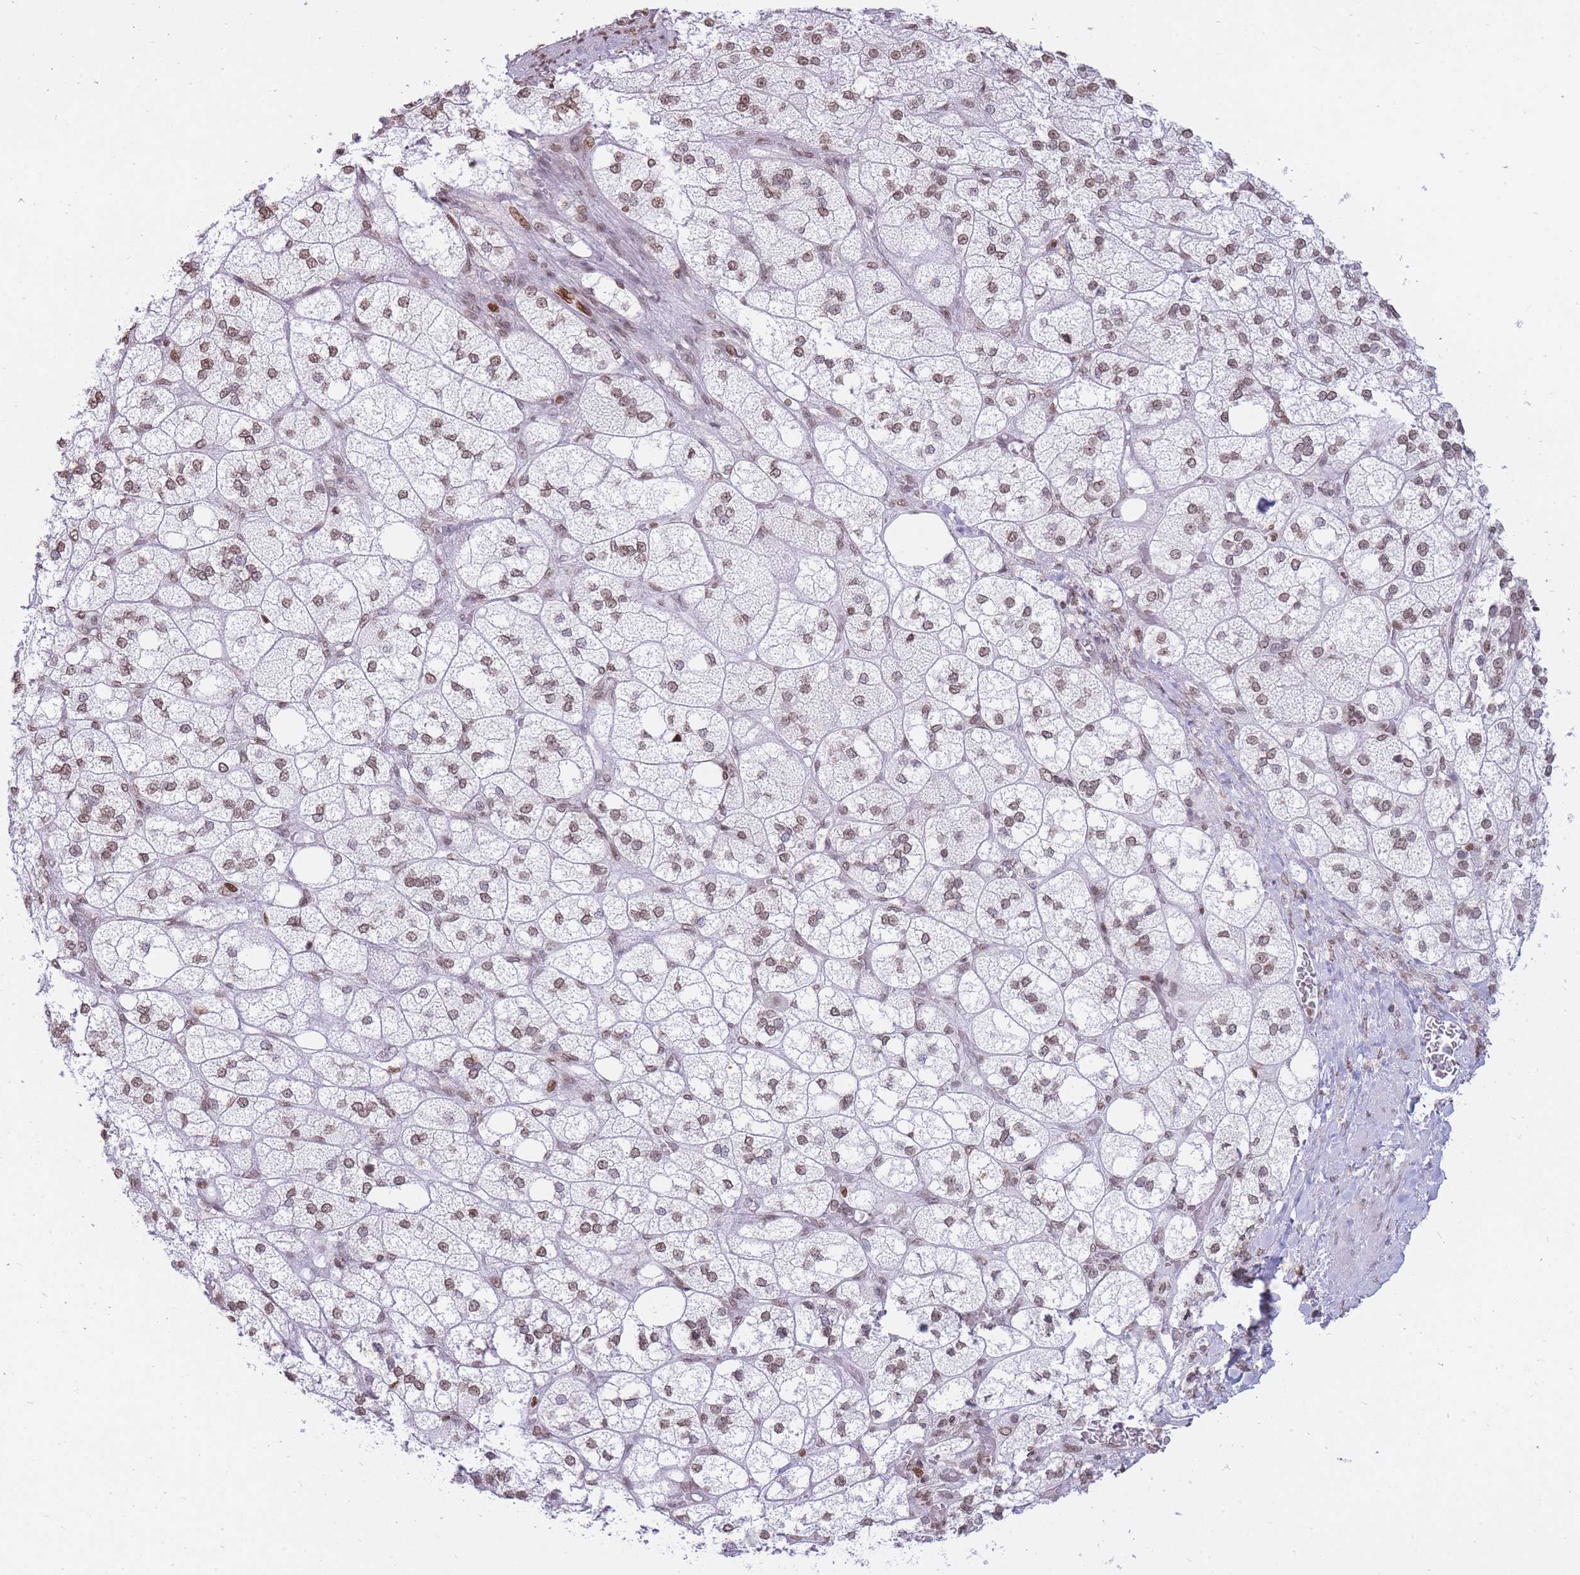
{"staining": {"intensity": "moderate", "quantity": ">75%", "location": "nuclear"}, "tissue": "adrenal gland", "cell_type": "Glandular cells", "image_type": "normal", "snomed": [{"axis": "morphology", "description": "Normal tissue, NOS"}, {"axis": "topography", "description": "Adrenal gland"}], "caption": "Benign adrenal gland displays moderate nuclear positivity in about >75% of glandular cells, visualized by immunohistochemistry.", "gene": "SHISAL1", "patient": {"sex": "male", "age": 61}}